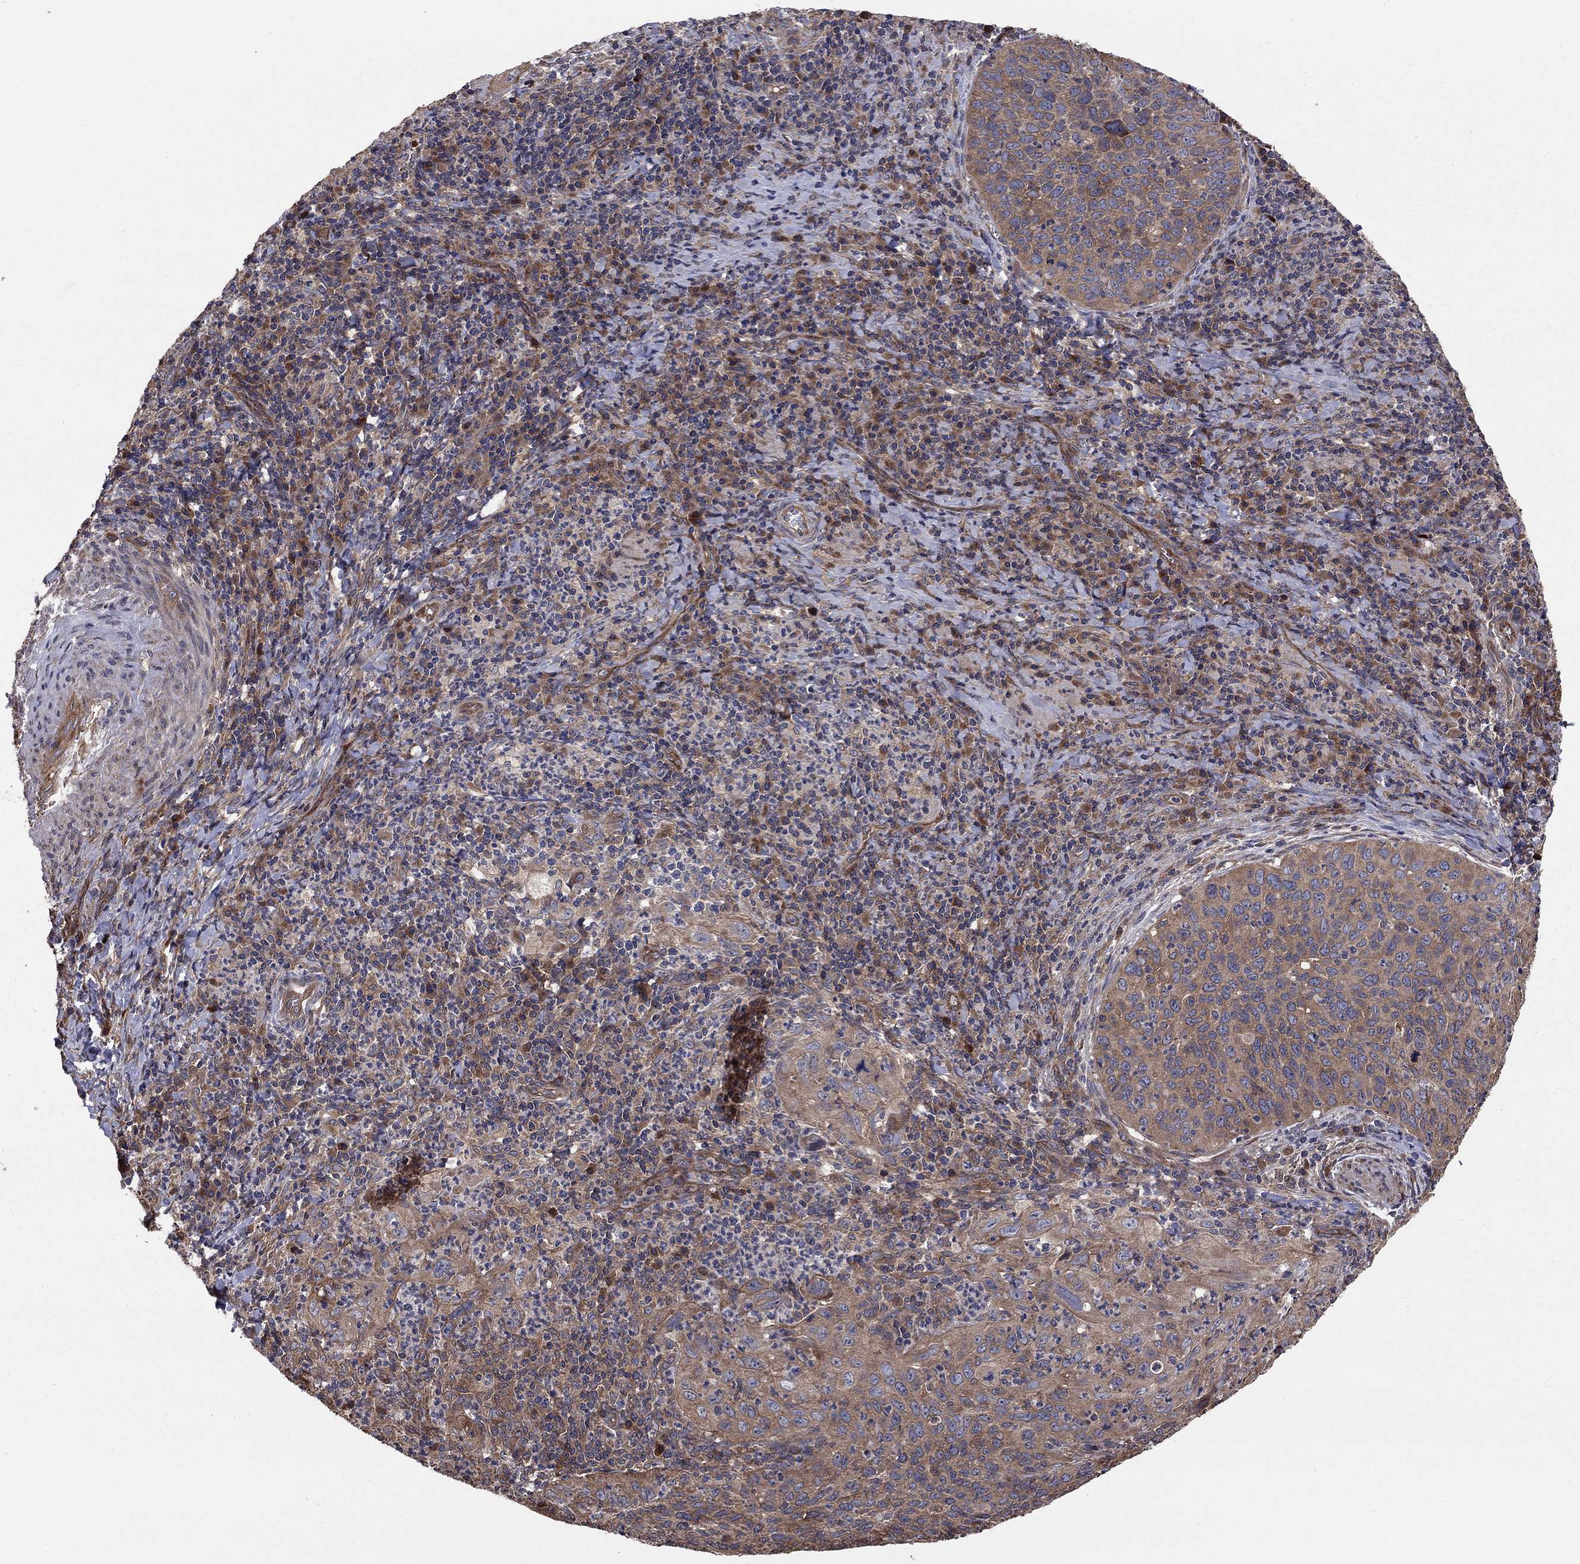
{"staining": {"intensity": "weak", "quantity": "25%-75%", "location": "cytoplasmic/membranous"}, "tissue": "cervical cancer", "cell_type": "Tumor cells", "image_type": "cancer", "snomed": [{"axis": "morphology", "description": "Squamous cell carcinoma, NOS"}, {"axis": "topography", "description": "Cervix"}], "caption": "A low amount of weak cytoplasmic/membranous positivity is seen in about 25%-75% of tumor cells in cervical cancer (squamous cell carcinoma) tissue.", "gene": "BABAM2", "patient": {"sex": "female", "age": 26}}